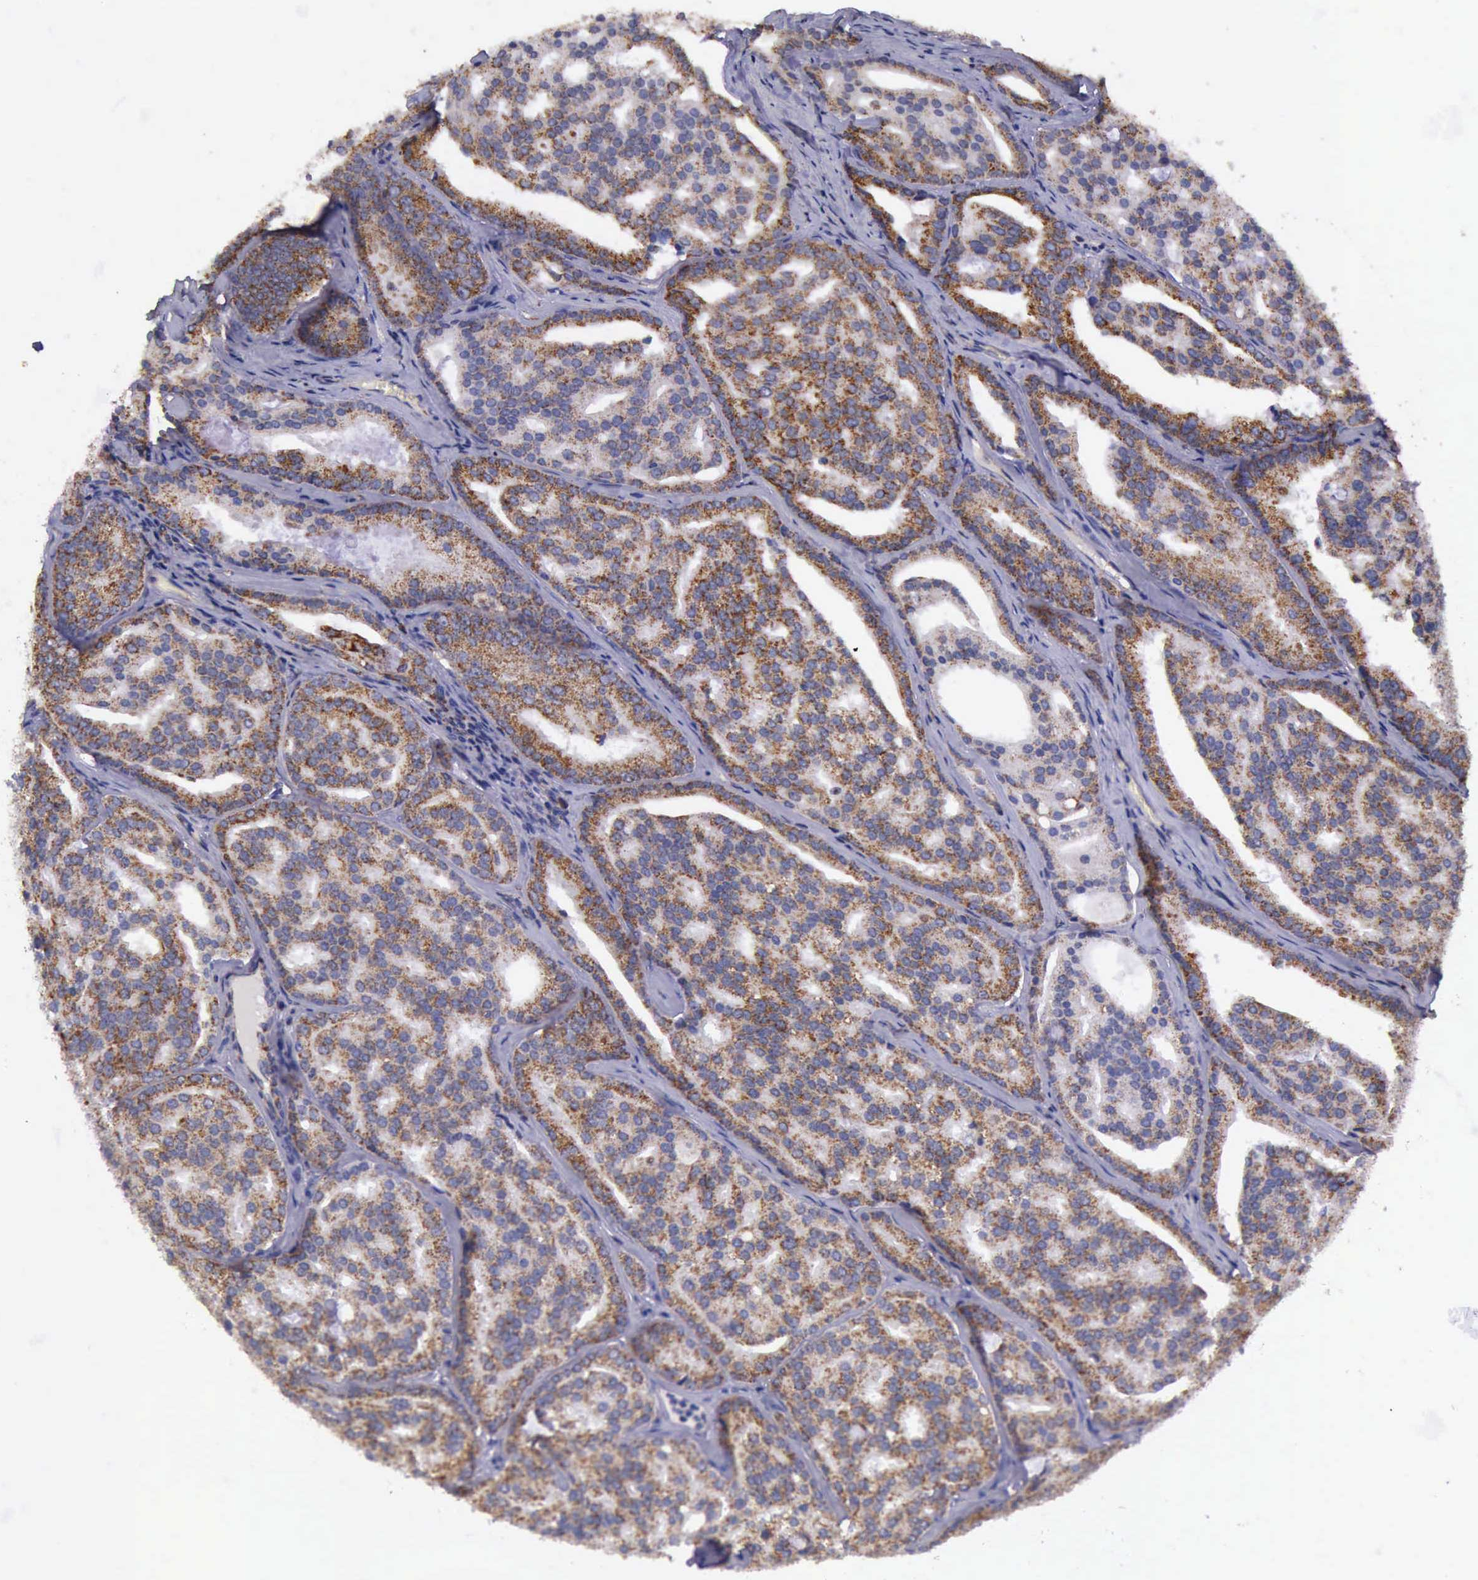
{"staining": {"intensity": "strong", "quantity": ">75%", "location": "cytoplasmic/membranous"}, "tissue": "prostate cancer", "cell_type": "Tumor cells", "image_type": "cancer", "snomed": [{"axis": "morphology", "description": "Adenocarcinoma, High grade"}, {"axis": "topography", "description": "Prostate"}], "caption": "A micrograph of prostate high-grade adenocarcinoma stained for a protein reveals strong cytoplasmic/membranous brown staining in tumor cells.", "gene": "TXN2", "patient": {"sex": "male", "age": 64}}